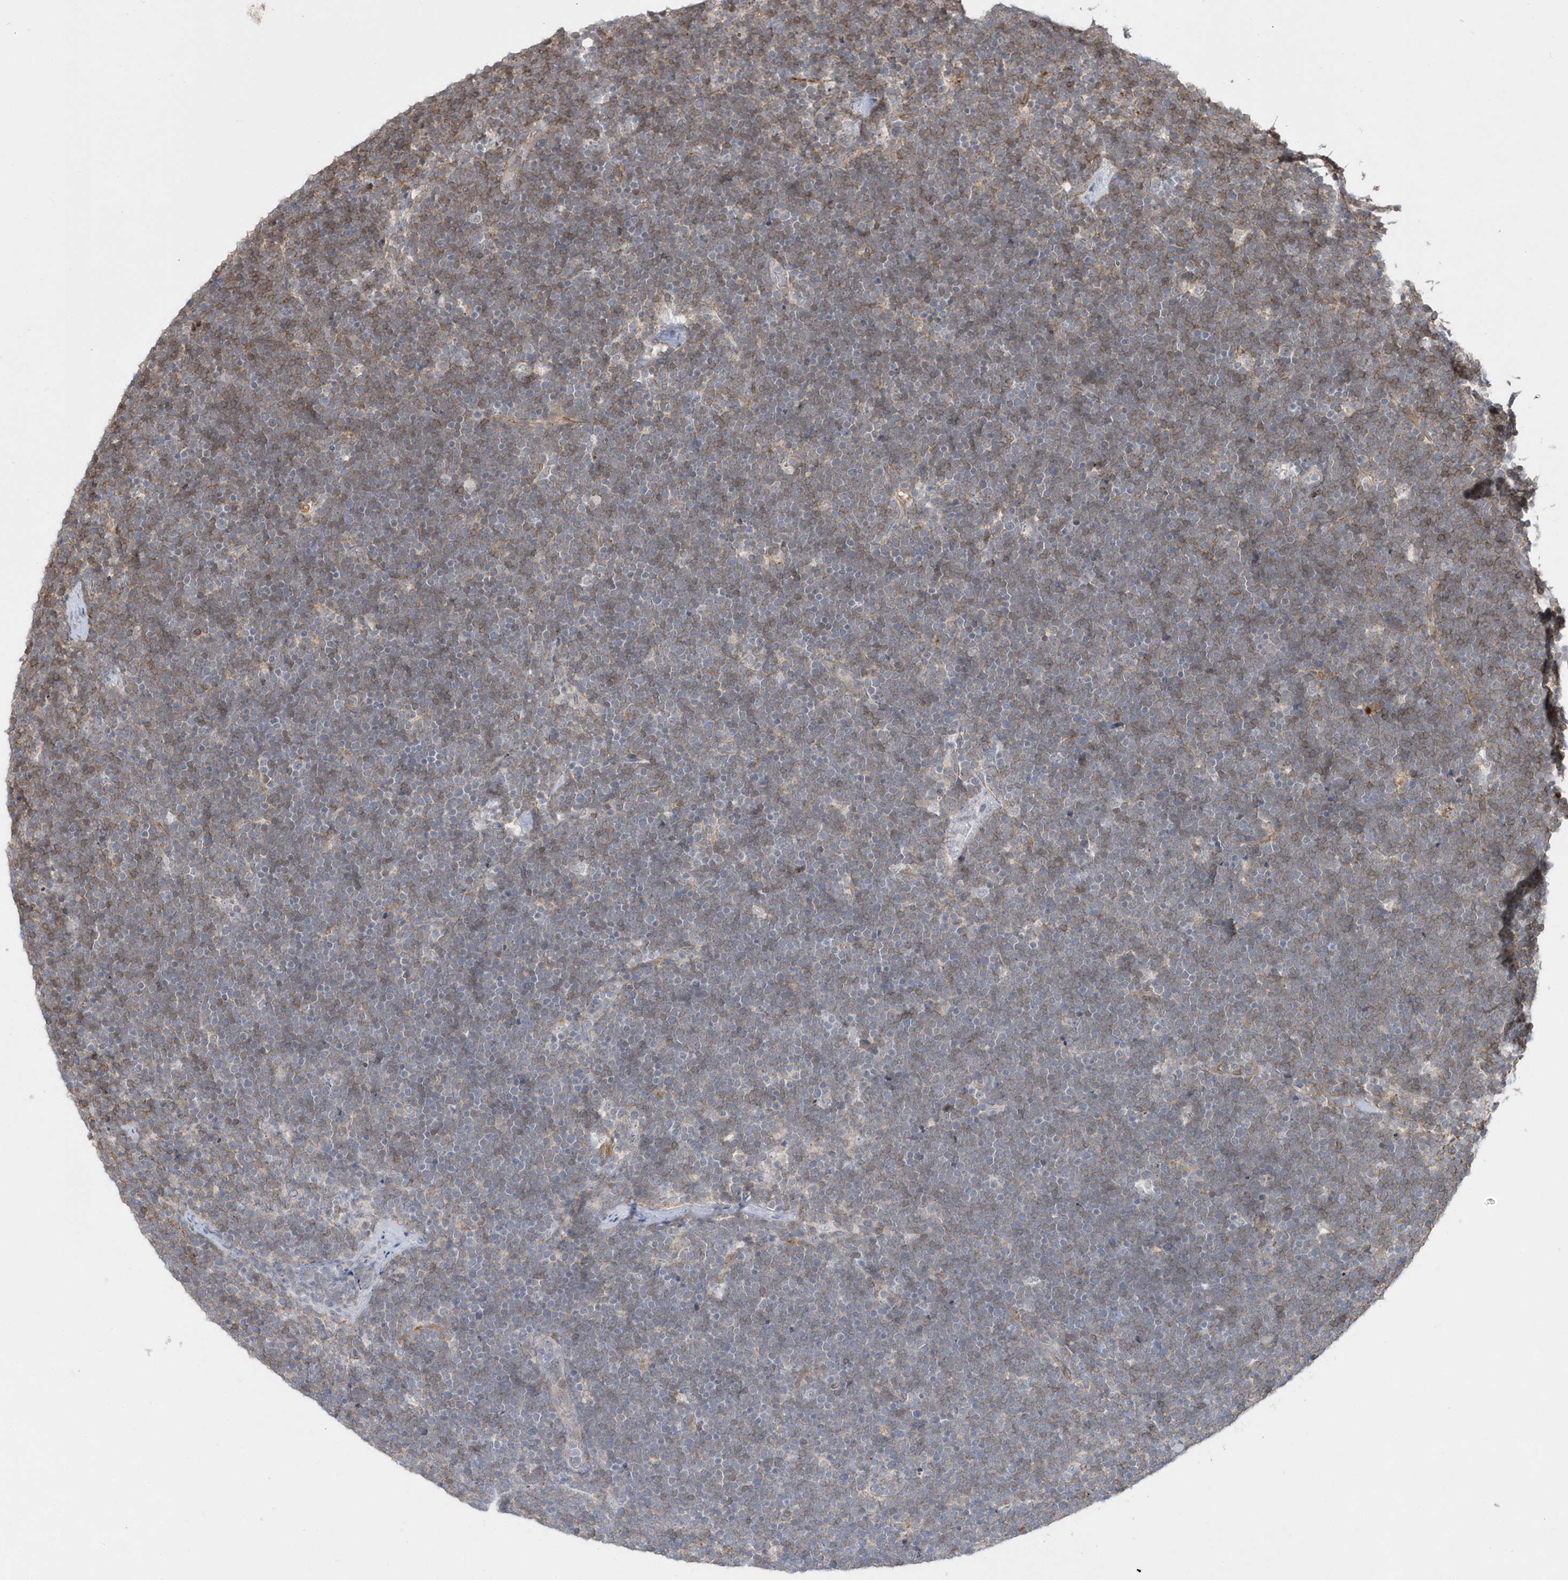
{"staining": {"intensity": "weak", "quantity": "<25%", "location": "cytoplasmic/membranous"}, "tissue": "lymphoma", "cell_type": "Tumor cells", "image_type": "cancer", "snomed": [{"axis": "morphology", "description": "Malignant lymphoma, non-Hodgkin's type, High grade"}, {"axis": "topography", "description": "Lymph node"}], "caption": "Malignant lymphoma, non-Hodgkin's type (high-grade) was stained to show a protein in brown. There is no significant positivity in tumor cells.", "gene": "CRIP3", "patient": {"sex": "male", "age": 13}}